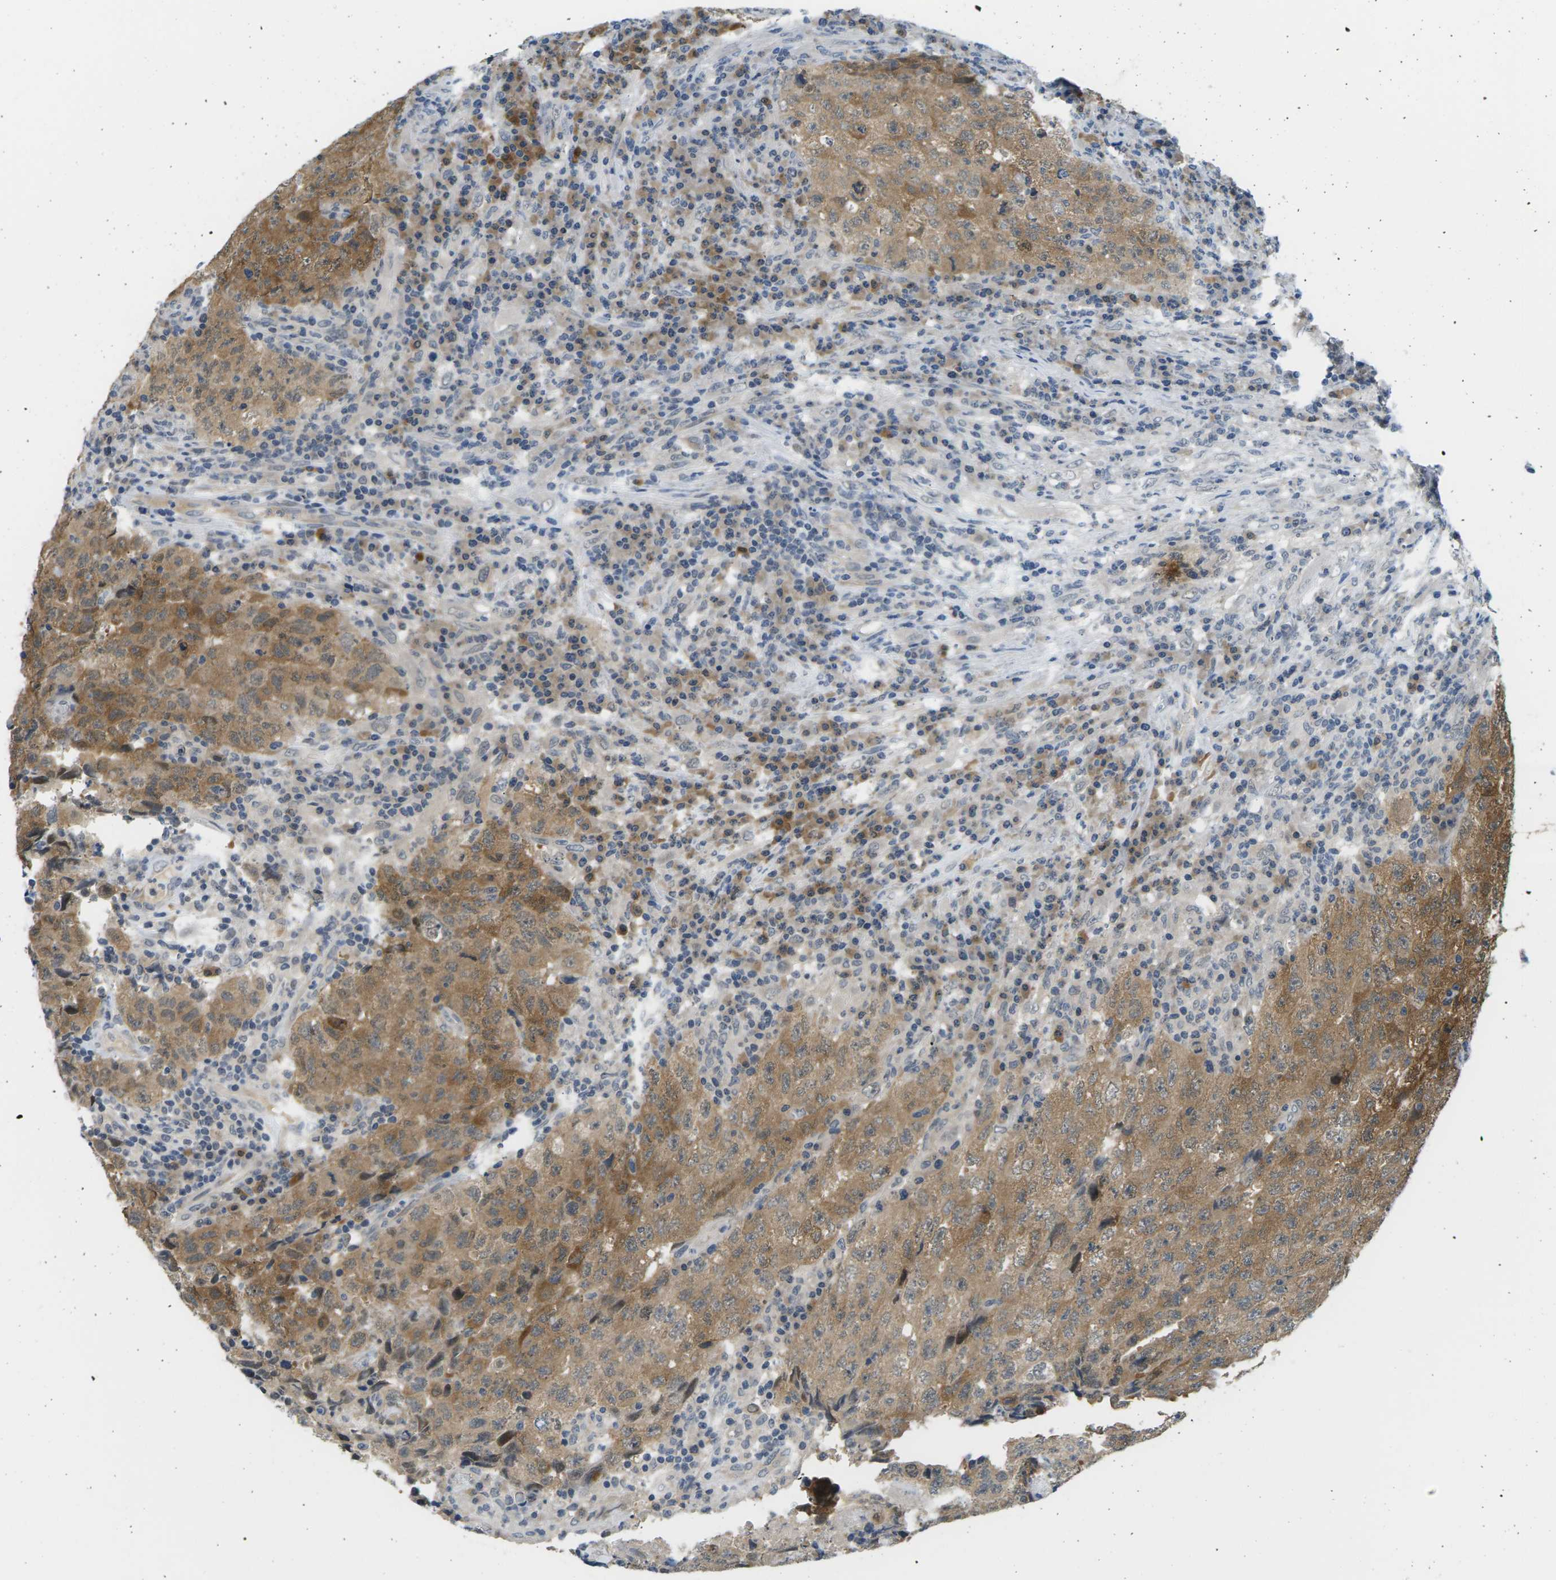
{"staining": {"intensity": "moderate", "quantity": ">75%", "location": "cytoplasmic/membranous"}, "tissue": "testis cancer", "cell_type": "Tumor cells", "image_type": "cancer", "snomed": [{"axis": "morphology", "description": "Necrosis, NOS"}, {"axis": "morphology", "description": "Carcinoma, Embryonal, NOS"}, {"axis": "topography", "description": "Testis"}], "caption": "Brown immunohistochemical staining in human testis cancer exhibits moderate cytoplasmic/membranous staining in about >75% of tumor cells.", "gene": "PSAT1", "patient": {"sex": "male", "age": 19}}